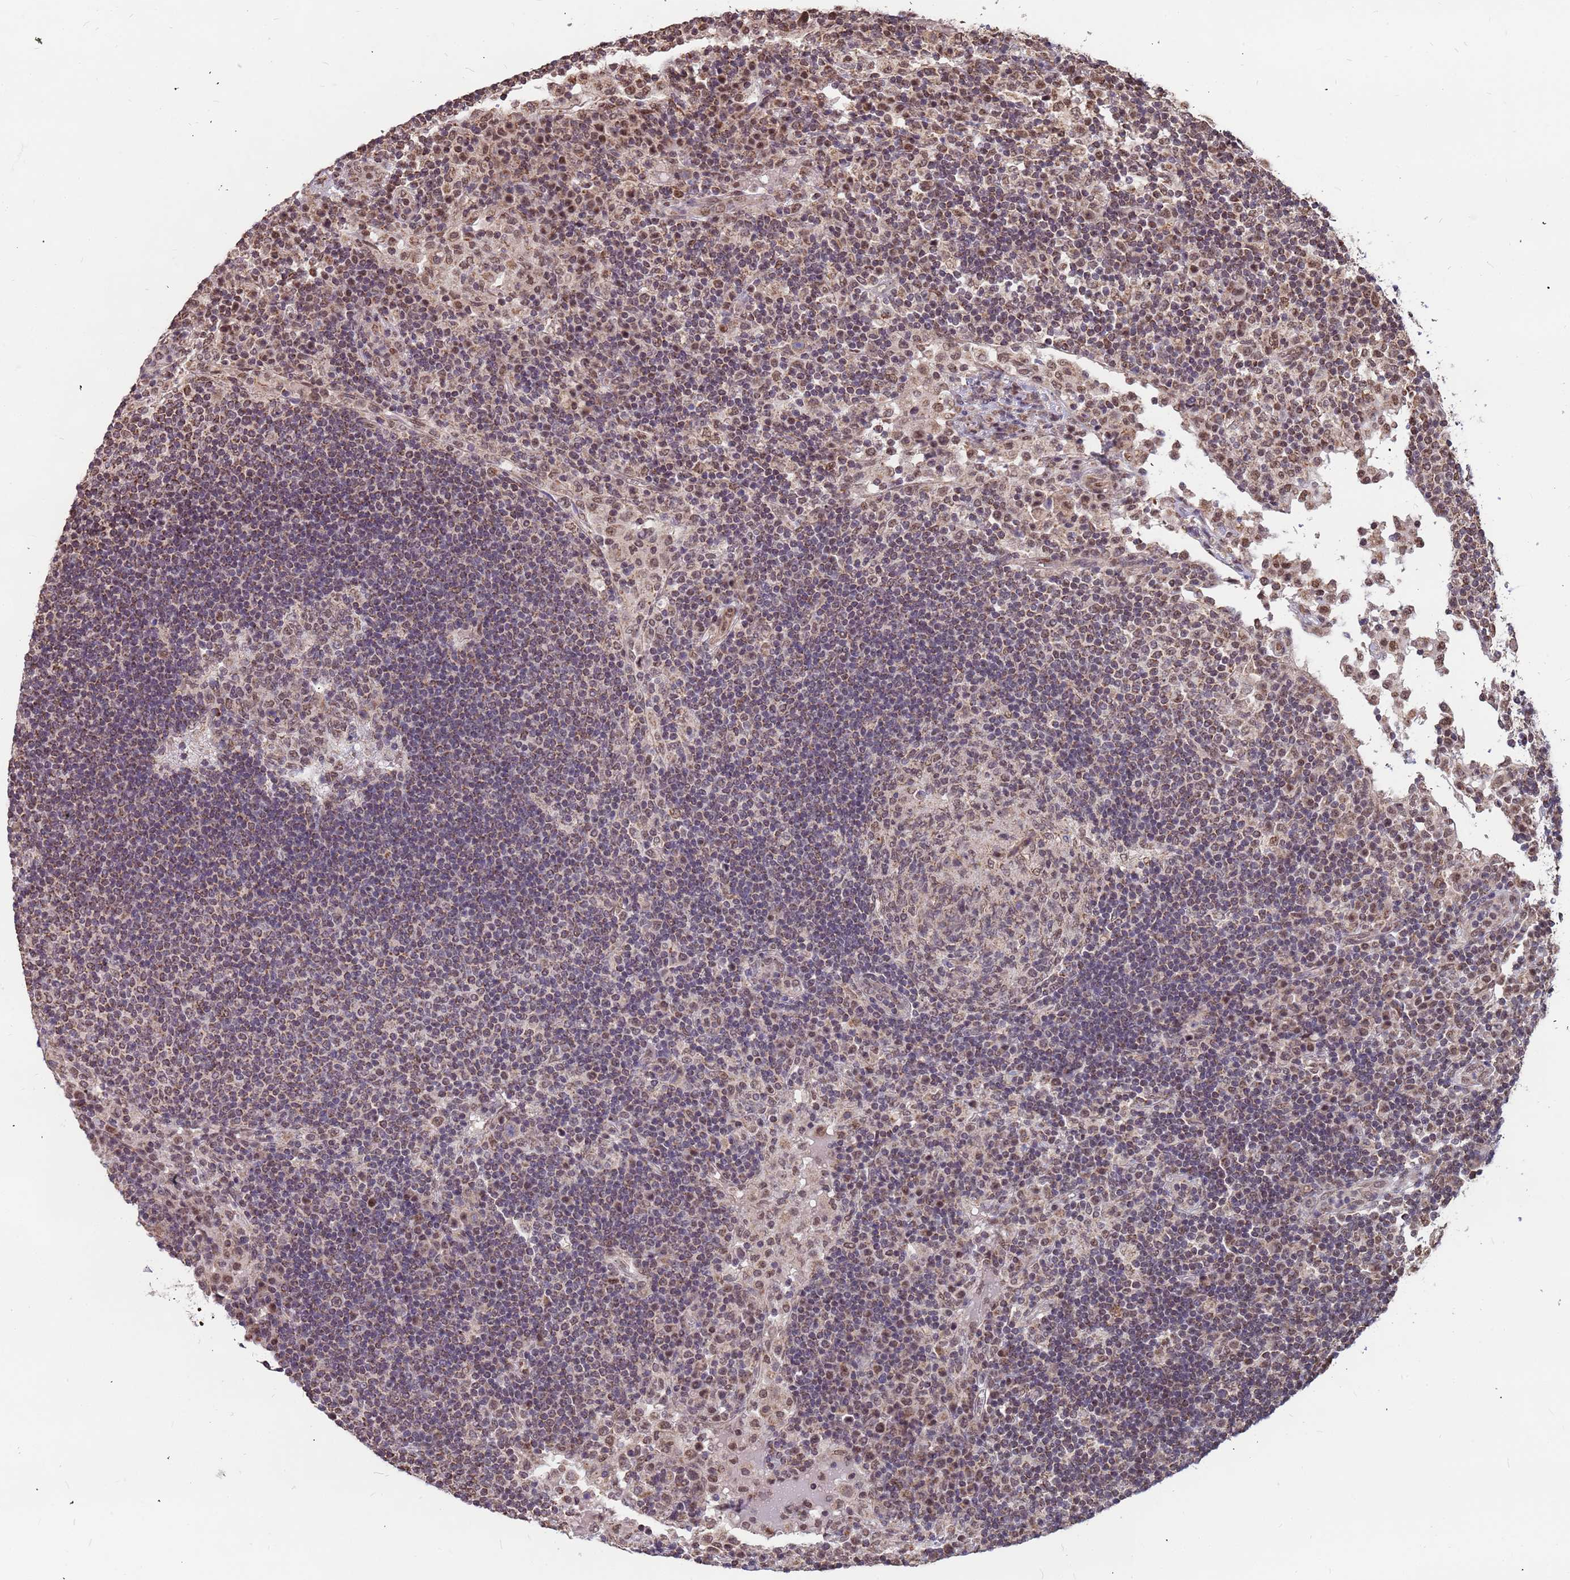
{"staining": {"intensity": "weak", "quantity": "25%-75%", "location": "nuclear"}, "tissue": "lymph node", "cell_type": "Germinal center cells", "image_type": "normal", "snomed": [{"axis": "morphology", "description": "Normal tissue, NOS"}, {"axis": "topography", "description": "Lymph node"}], "caption": "An image of lymph node stained for a protein exhibits weak nuclear brown staining in germinal center cells.", "gene": "DENND2B", "patient": {"sex": "female", "age": 53}}